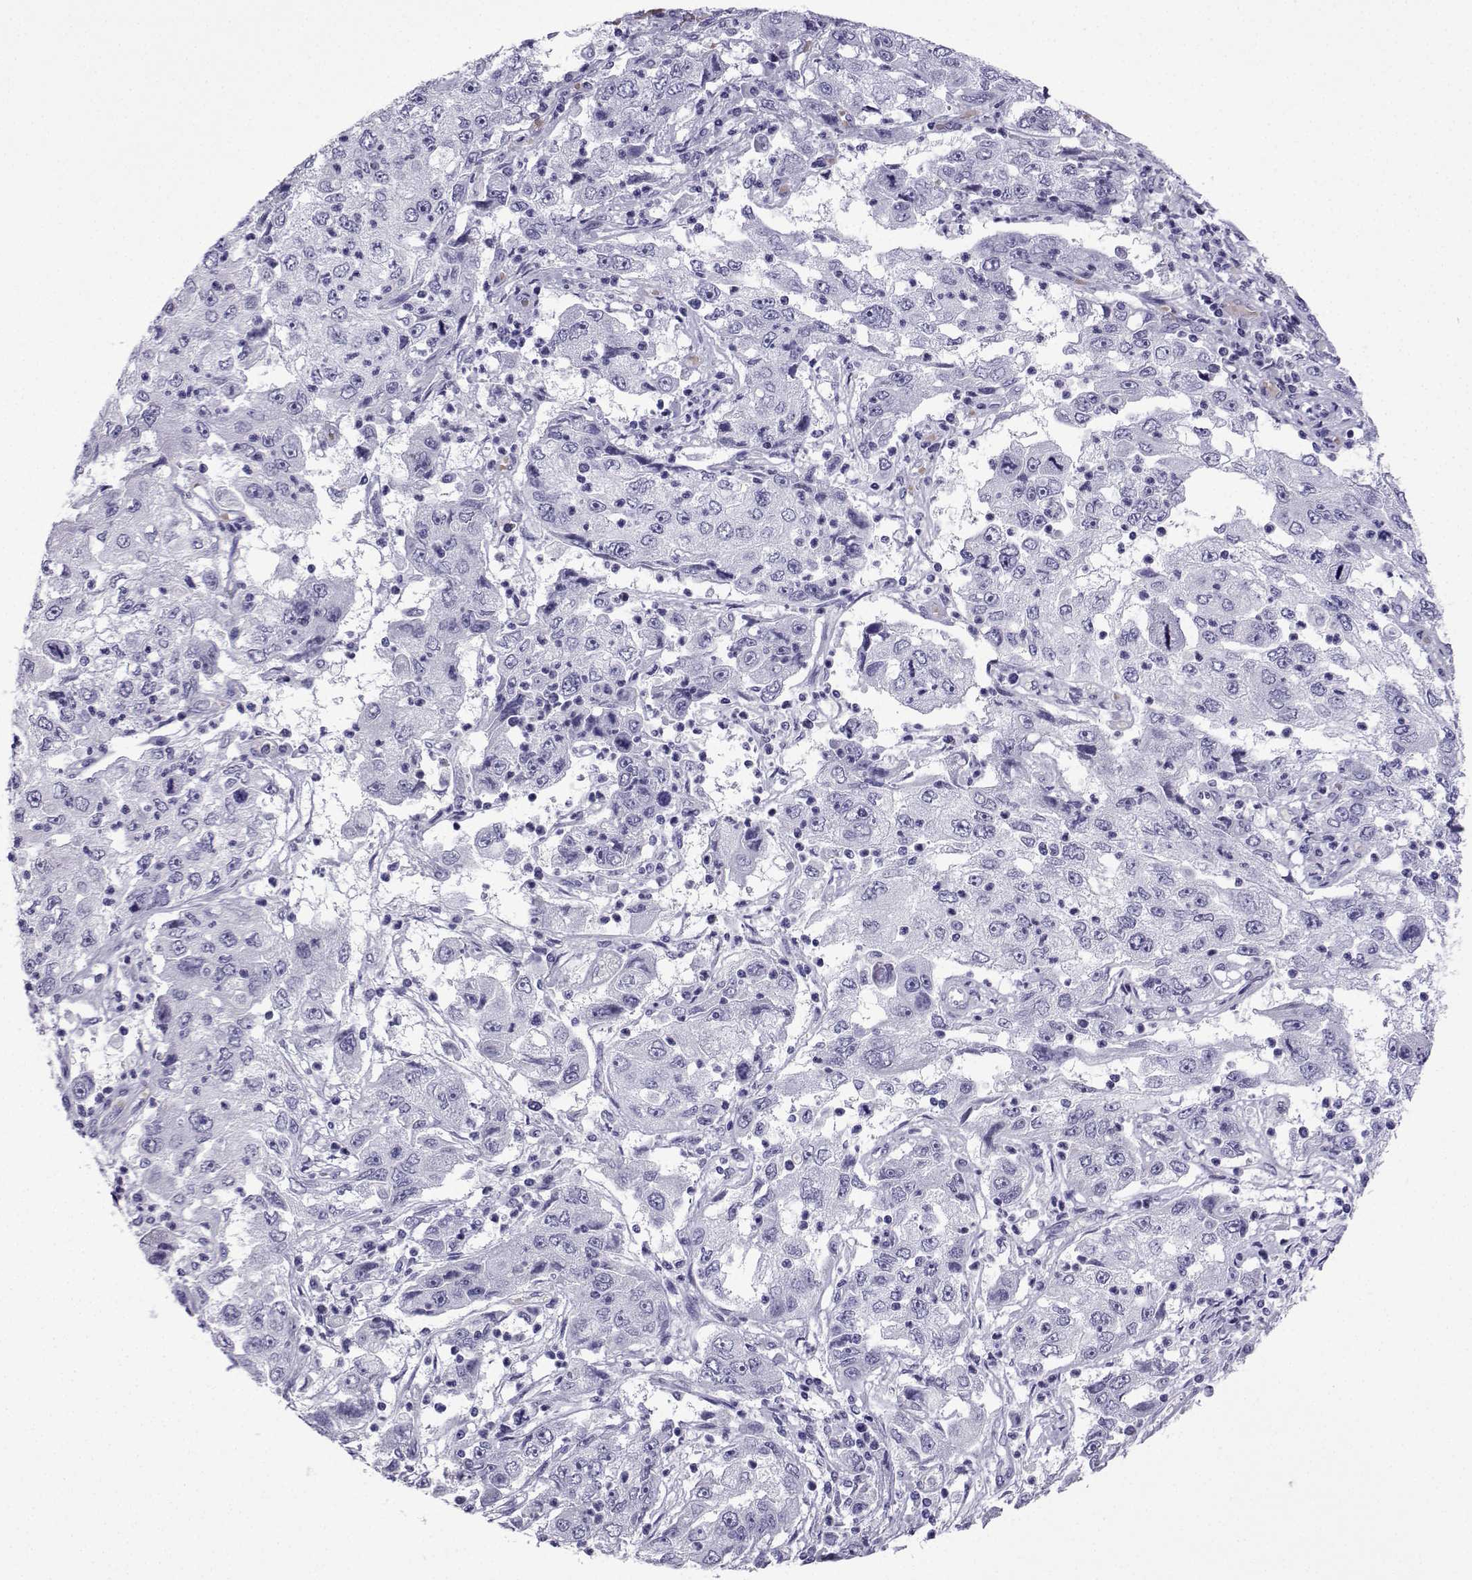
{"staining": {"intensity": "negative", "quantity": "none", "location": "none"}, "tissue": "cervical cancer", "cell_type": "Tumor cells", "image_type": "cancer", "snomed": [{"axis": "morphology", "description": "Squamous cell carcinoma, NOS"}, {"axis": "topography", "description": "Cervix"}], "caption": "The image displays no significant staining in tumor cells of cervical squamous cell carcinoma.", "gene": "TRIM46", "patient": {"sex": "female", "age": 36}}